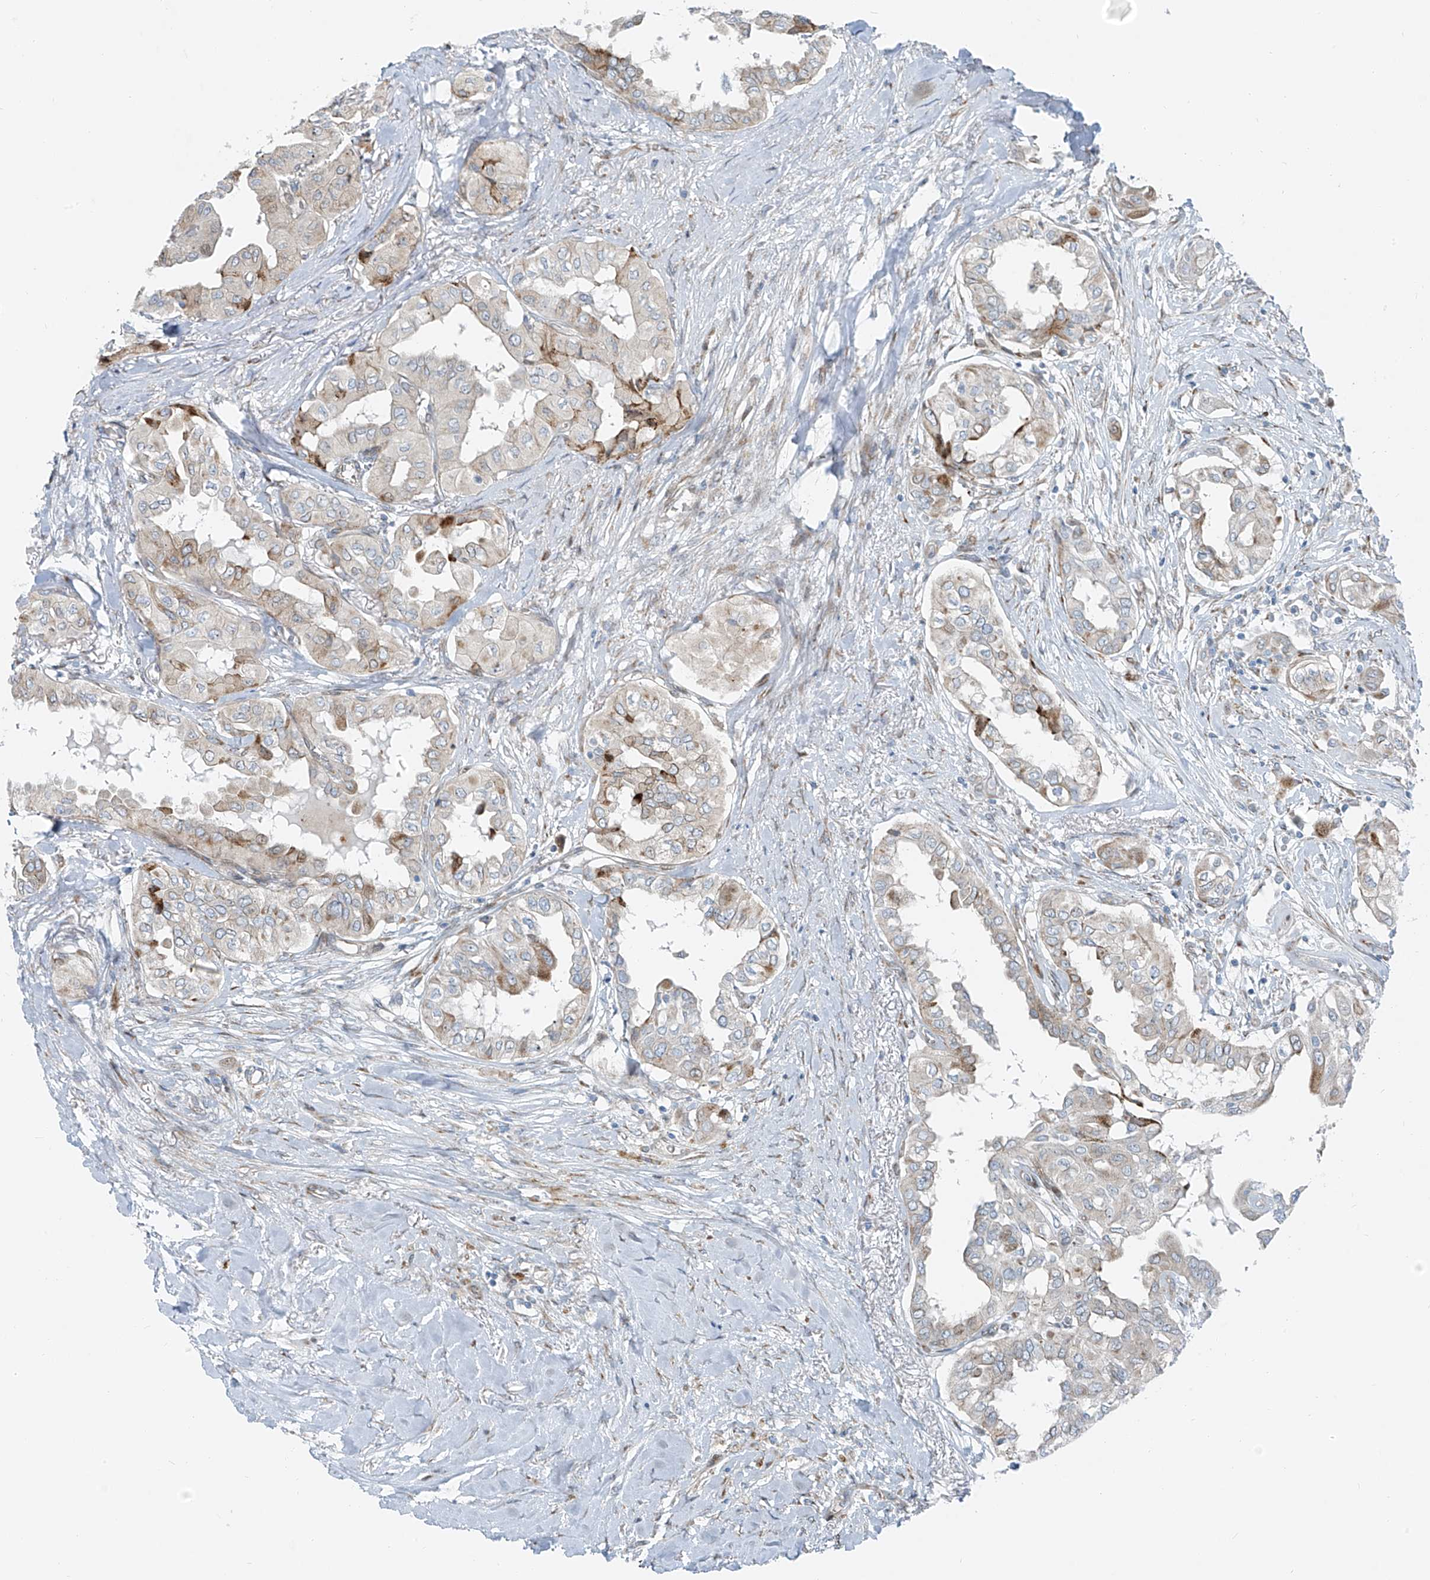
{"staining": {"intensity": "negative", "quantity": "none", "location": "none"}, "tissue": "thyroid cancer", "cell_type": "Tumor cells", "image_type": "cancer", "snomed": [{"axis": "morphology", "description": "Papillary adenocarcinoma, NOS"}, {"axis": "topography", "description": "Thyroid gland"}], "caption": "Immunohistochemical staining of thyroid cancer (papillary adenocarcinoma) shows no significant staining in tumor cells.", "gene": "HIC2", "patient": {"sex": "female", "age": 59}}